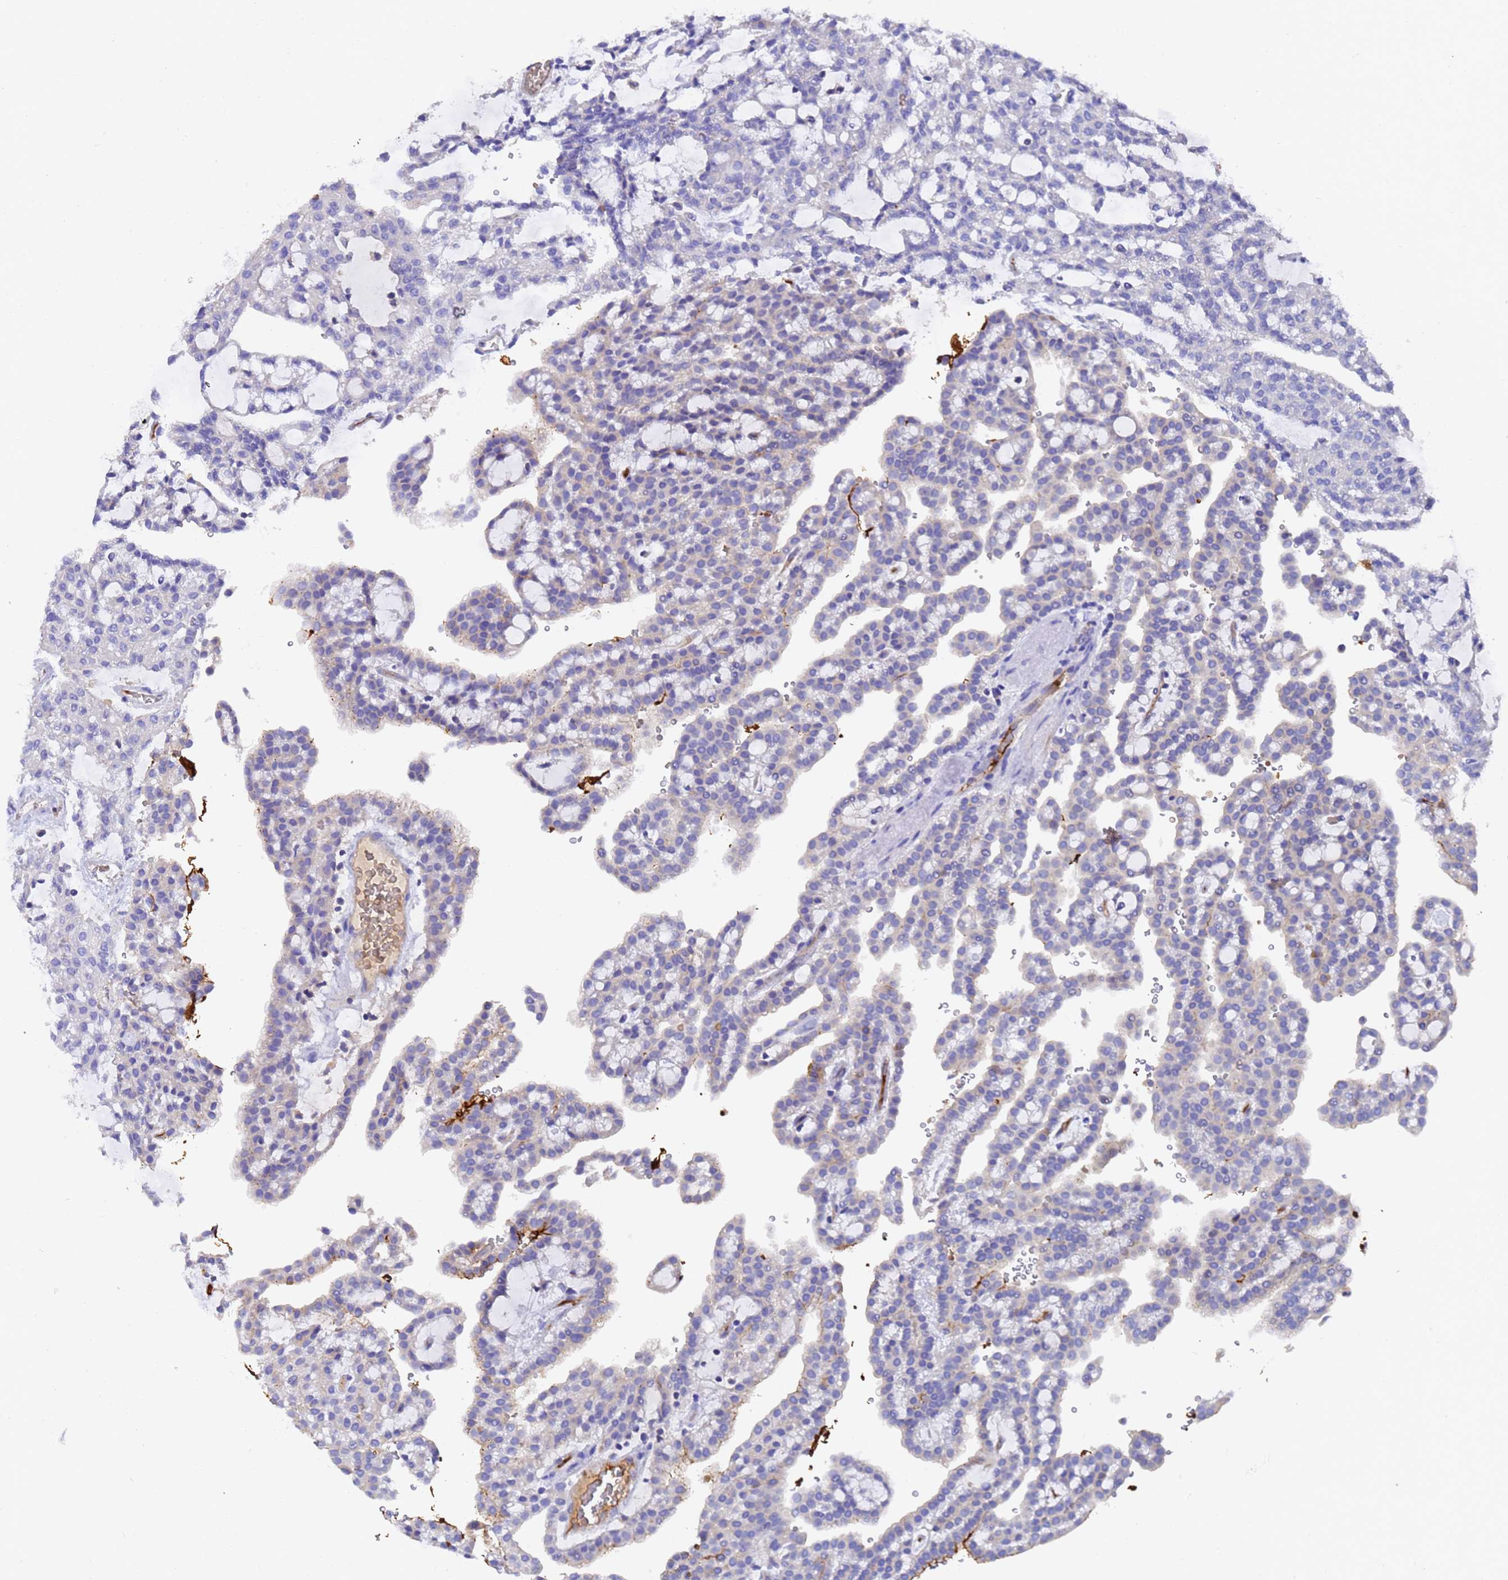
{"staining": {"intensity": "negative", "quantity": "none", "location": "none"}, "tissue": "renal cancer", "cell_type": "Tumor cells", "image_type": "cancer", "snomed": [{"axis": "morphology", "description": "Adenocarcinoma, NOS"}, {"axis": "topography", "description": "Kidney"}], "caption": "Immunohistochemistry micrograph of human renal cancer stained for a protein (brown), which reveals no staining in tumor cells.", "gene": "ELP6", "patient": {"sex": "male", "age": 63}}